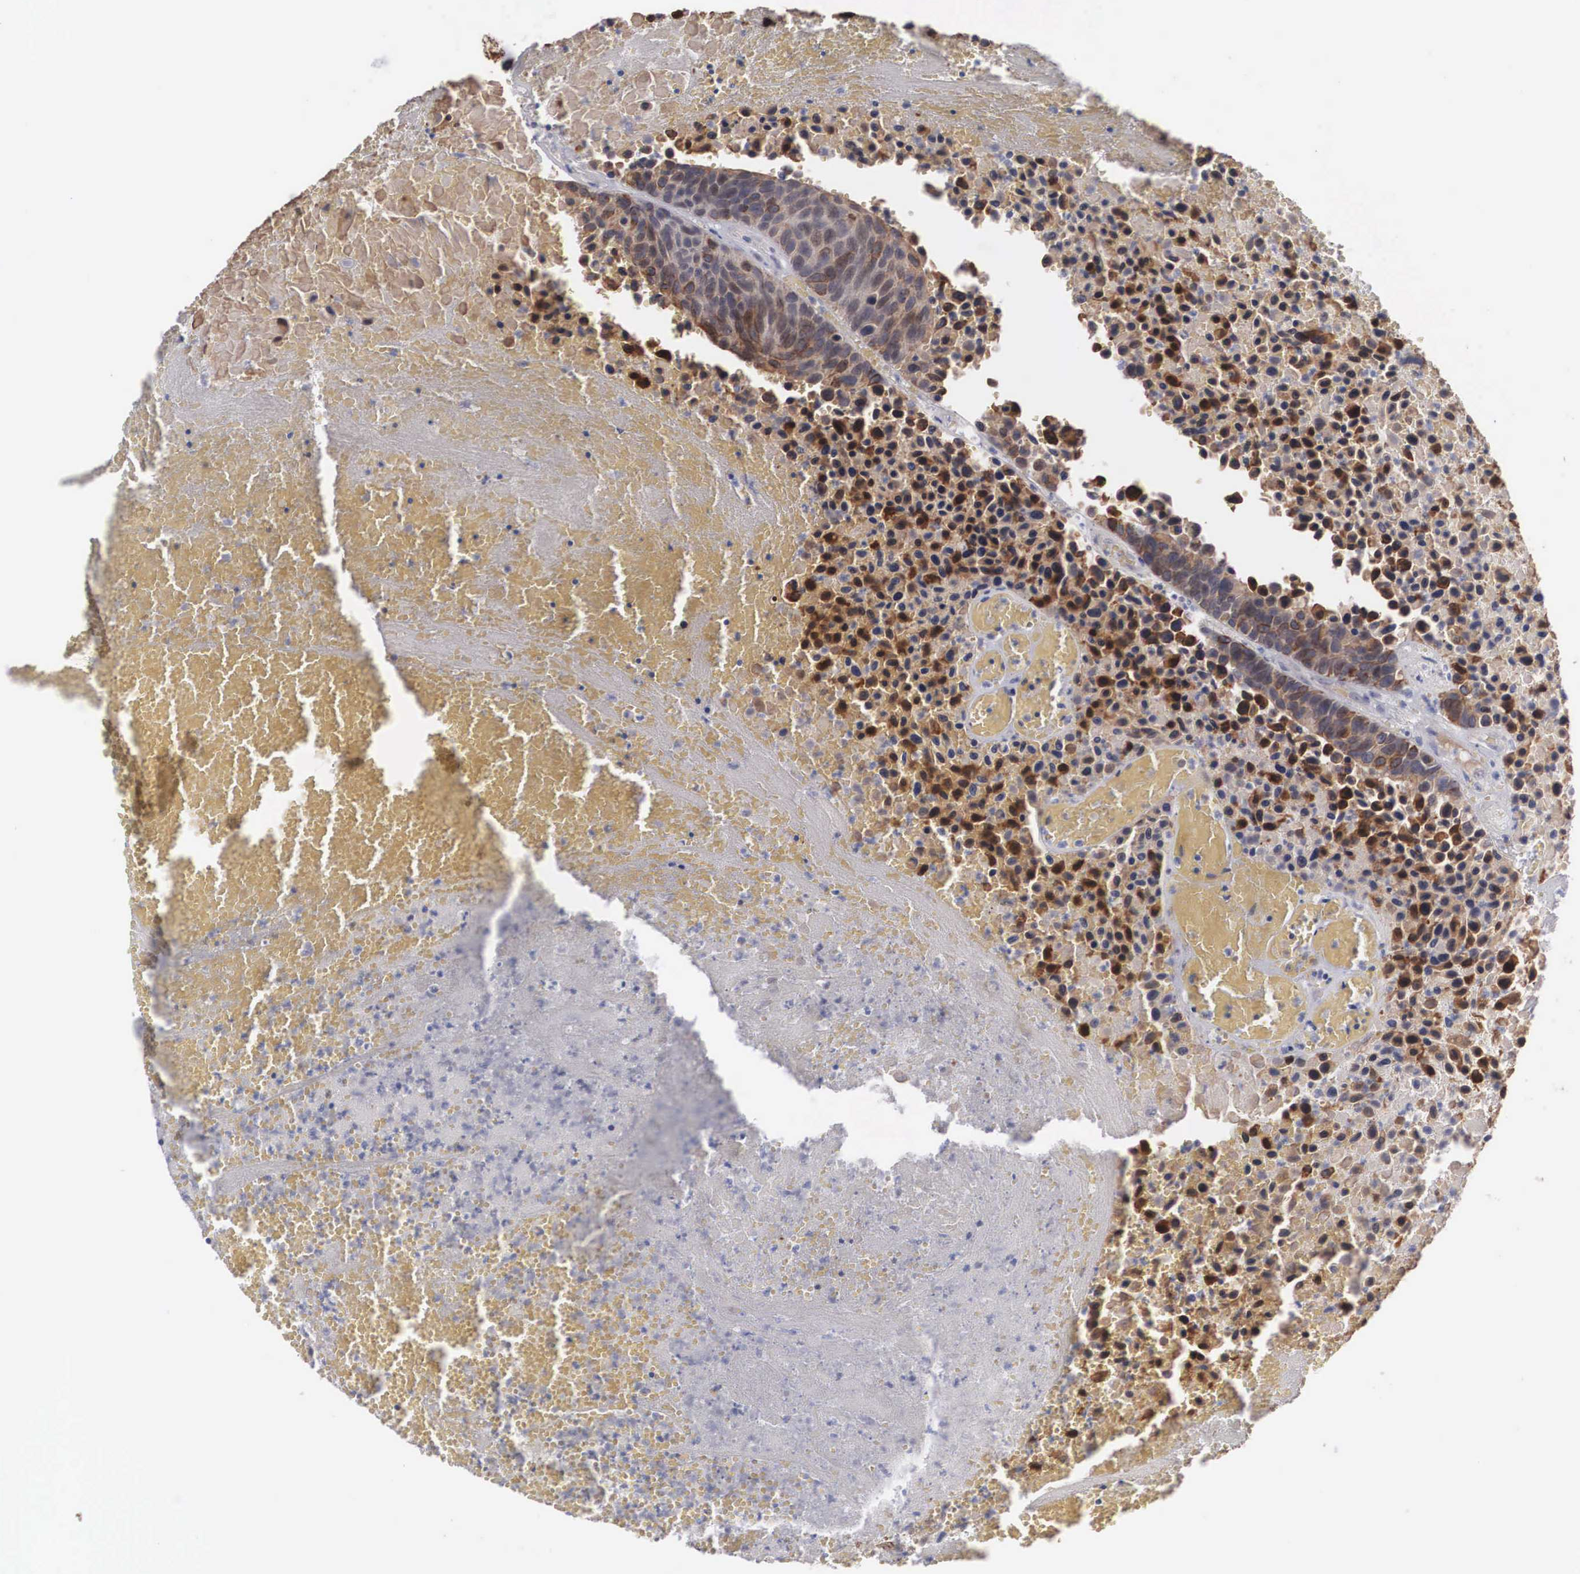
{"staining": {"intensity": "weak", "quantity": "25%-75%", "location": "cytoplasmic/membranous"}, "tissue": "urothelial cancer", "cell_type": "Tumor cells", "image_type": "cancer", "snomed": [{"axis": "morphology", "description": "Urothelial carcinoma, High grade"}, {"axis": "topography", "description": "Urinary bladder"}], "caption": "Protein staining reveals weak cytoplasmic/membranous expression in approximately 25%-75% of tumor cells in urothelial carcinoma (high-grade).", "gene": "WDR89", "patient": {"sex": "male", "age": 66}}